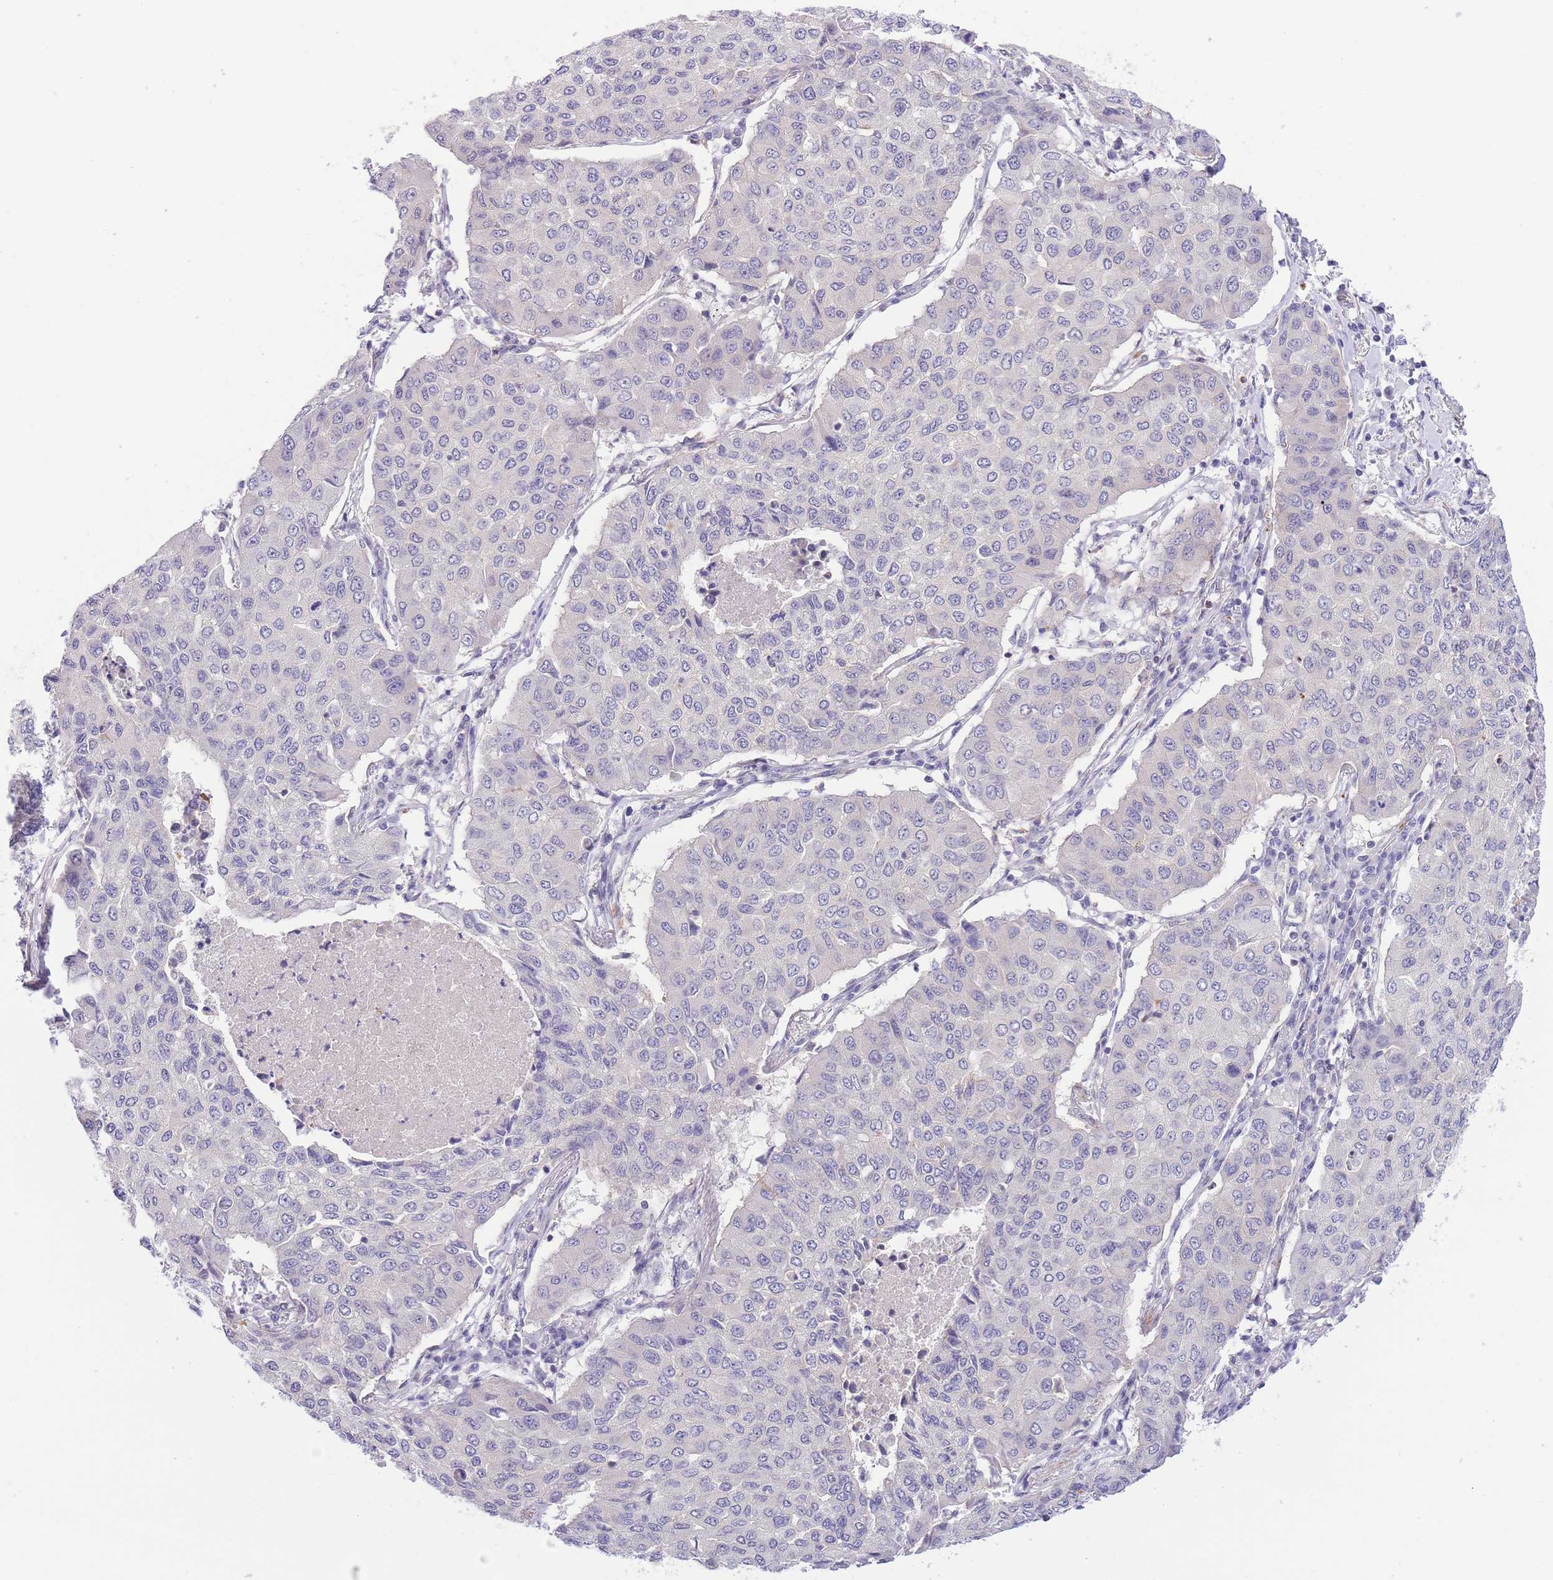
{"staining": {"intensity": "negative", "quantity": "none", "location": "none"}, "tissue": "lung cancer", "cell_type": "Tumor cells", "image_type": "cancer", "snomed": [{"axis": "morphology", "description": "Squamous cell carcinoma, NOS"}, {"axis": "topography", "description": "Lung"}], "caption": "A micrograph of human lung cancer is negative for staining in tumor cells.", "gene": "C9orf152", "patient": {"sex": "male", "age": 74}}